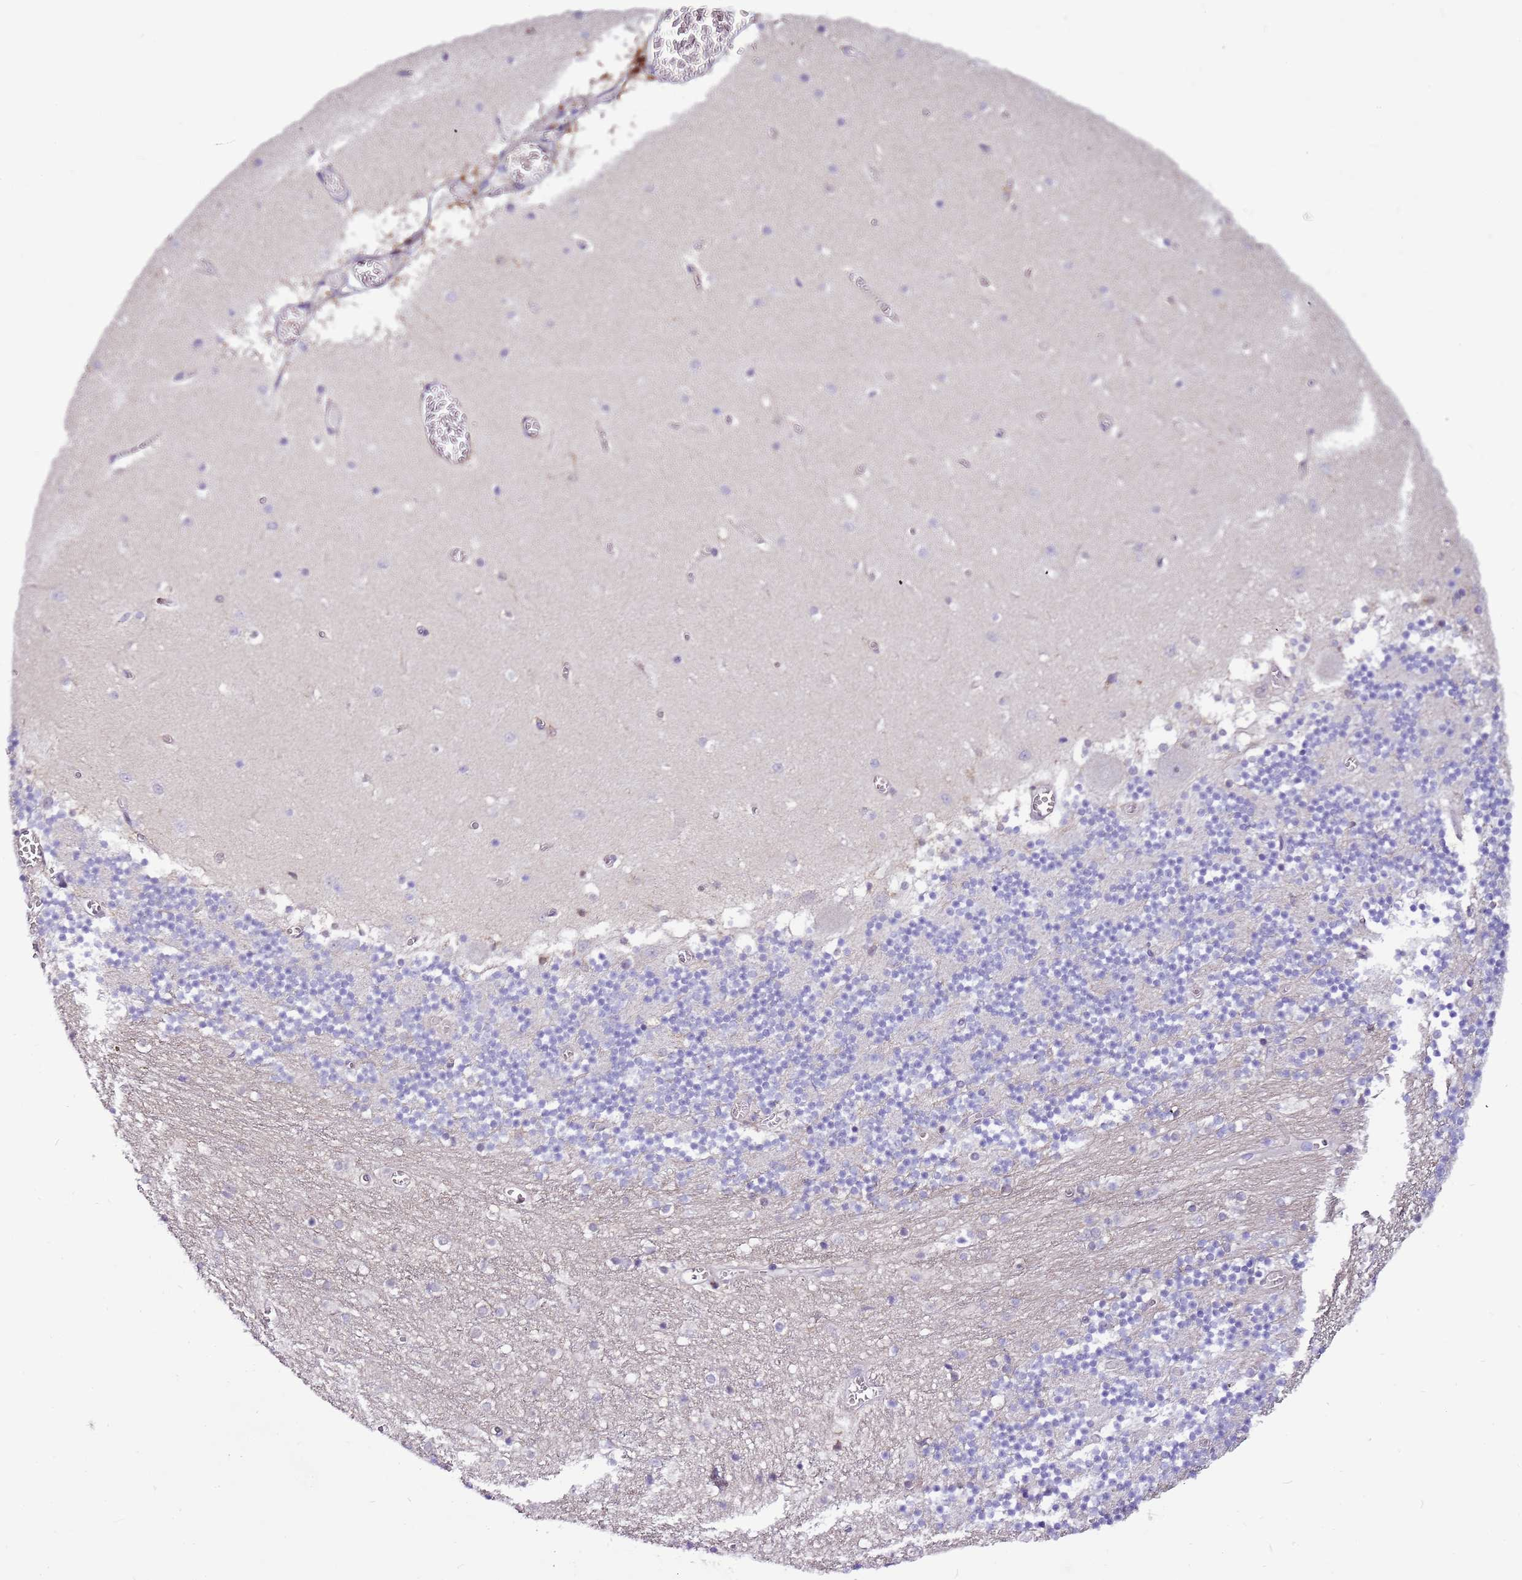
{"staining": {"intensity": "negative", "quantity": "none", "location": "none"}, "tissue": "cerebellum", "cell_type": "Cells in granular layer", "image_type": "normal", "snomed": [{"axis": "morphology", "description": "Normal tissue, NOS"}, {"axis": "topography", "description": "Cerebellum"}], "caption": "Immunohistochemistry (IHC) image of benign cerebellum: human cerebellum stained with DAB (3,3'-diaminobenzidine) exhibits no significant protein staining in cells in granular layer.", "gene": "ATXN2L", "patient": {"sex": "female", "age": 28}}